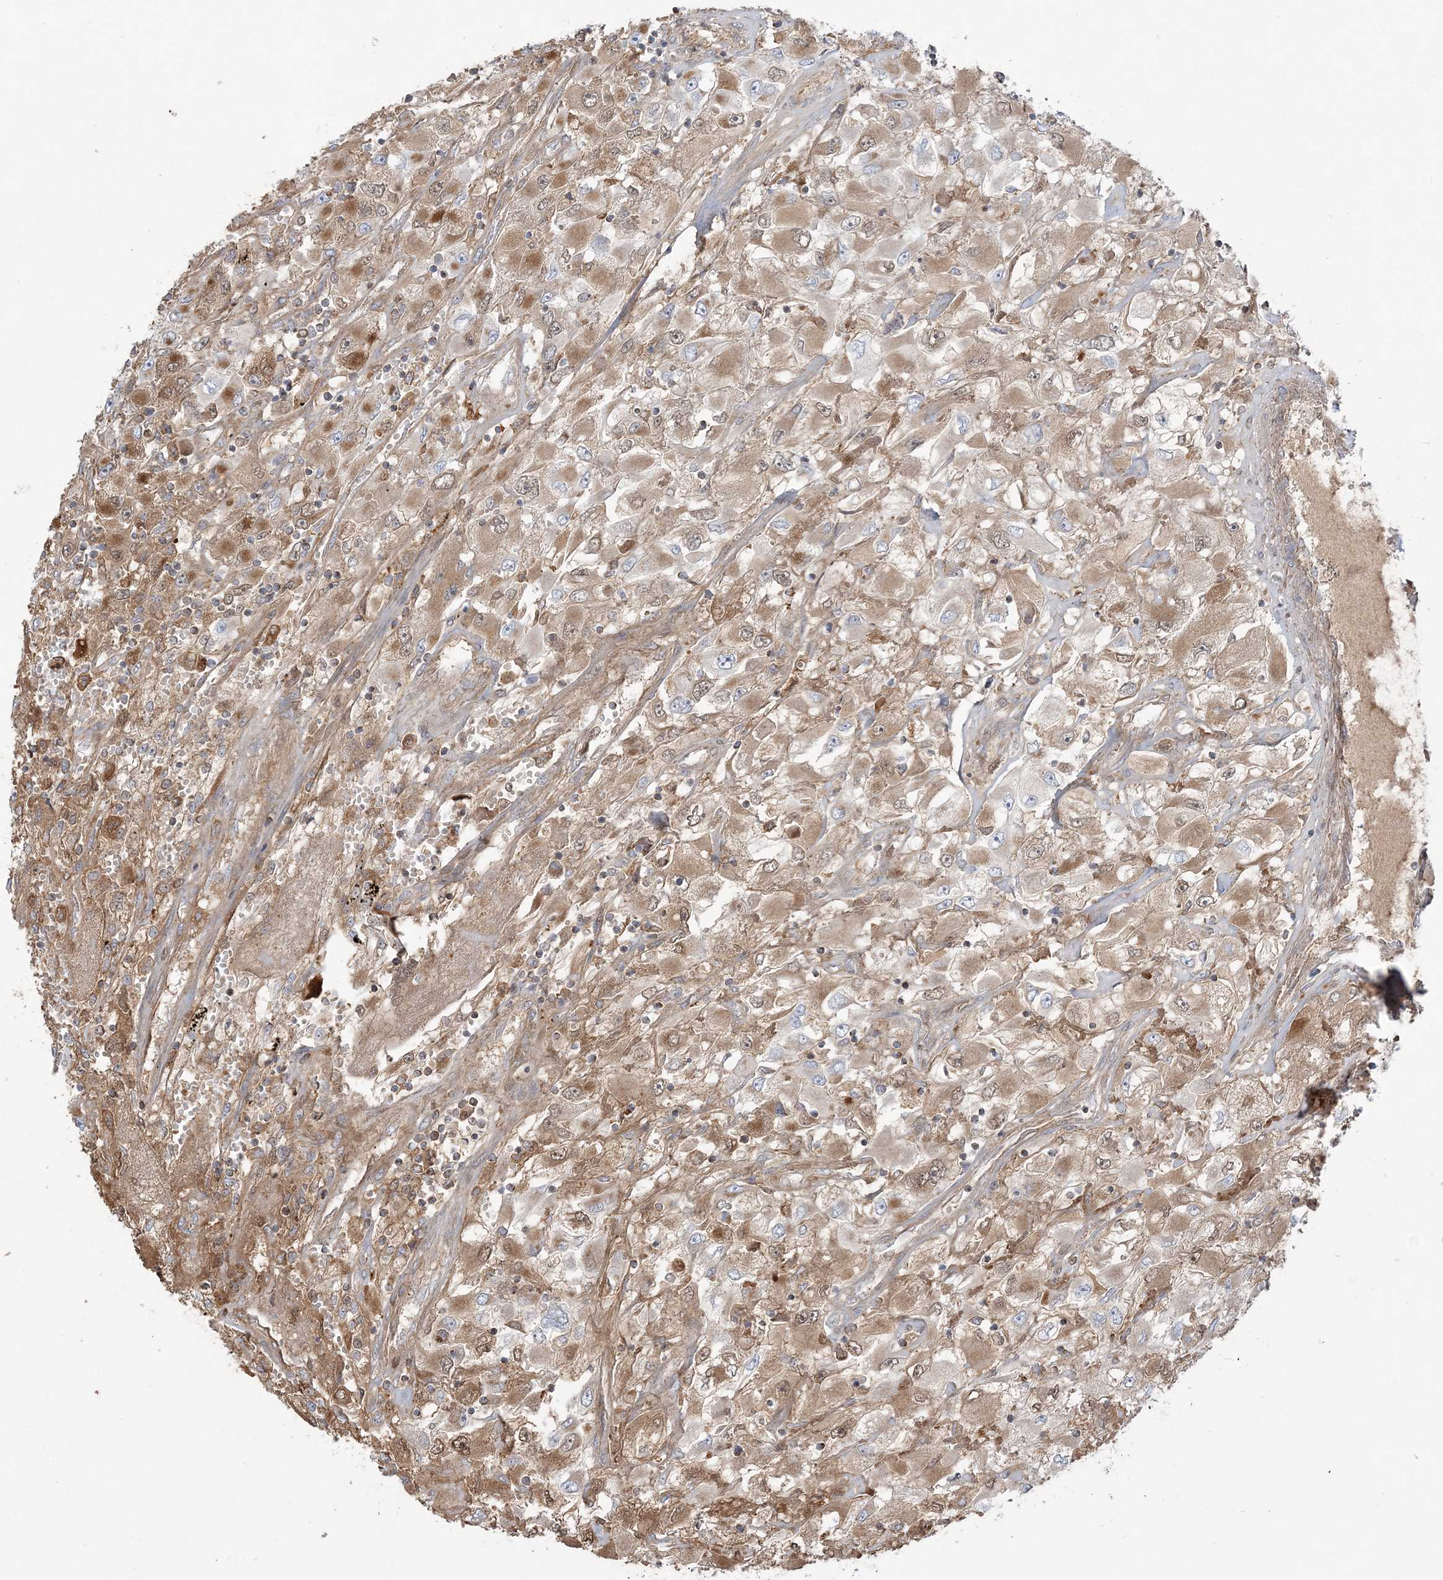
{"staining": {"intensity": "moderate", "quantity": ">75%", "location": "cytoplasmic/membranous"}, "tissue": "renal cancer", "cell_type": "Tumor cells", "image_type": "cancer", "snomed": [{"axis": "morphology", "description": "Adenocarcinoma, NOS"}, {"axis": "topography", "description": "Kidney"}], "caption": "Immunohistochemistry of renal adenocarcinoma shows medium levels of moderate cytoplasmic/membranous staining in approximately >75% of tumor cells. (Brightfield microscopy of DAB IHC at high magnification).", "gene": "SCLT1", "patient": {"sex": "female", "age": 52}}